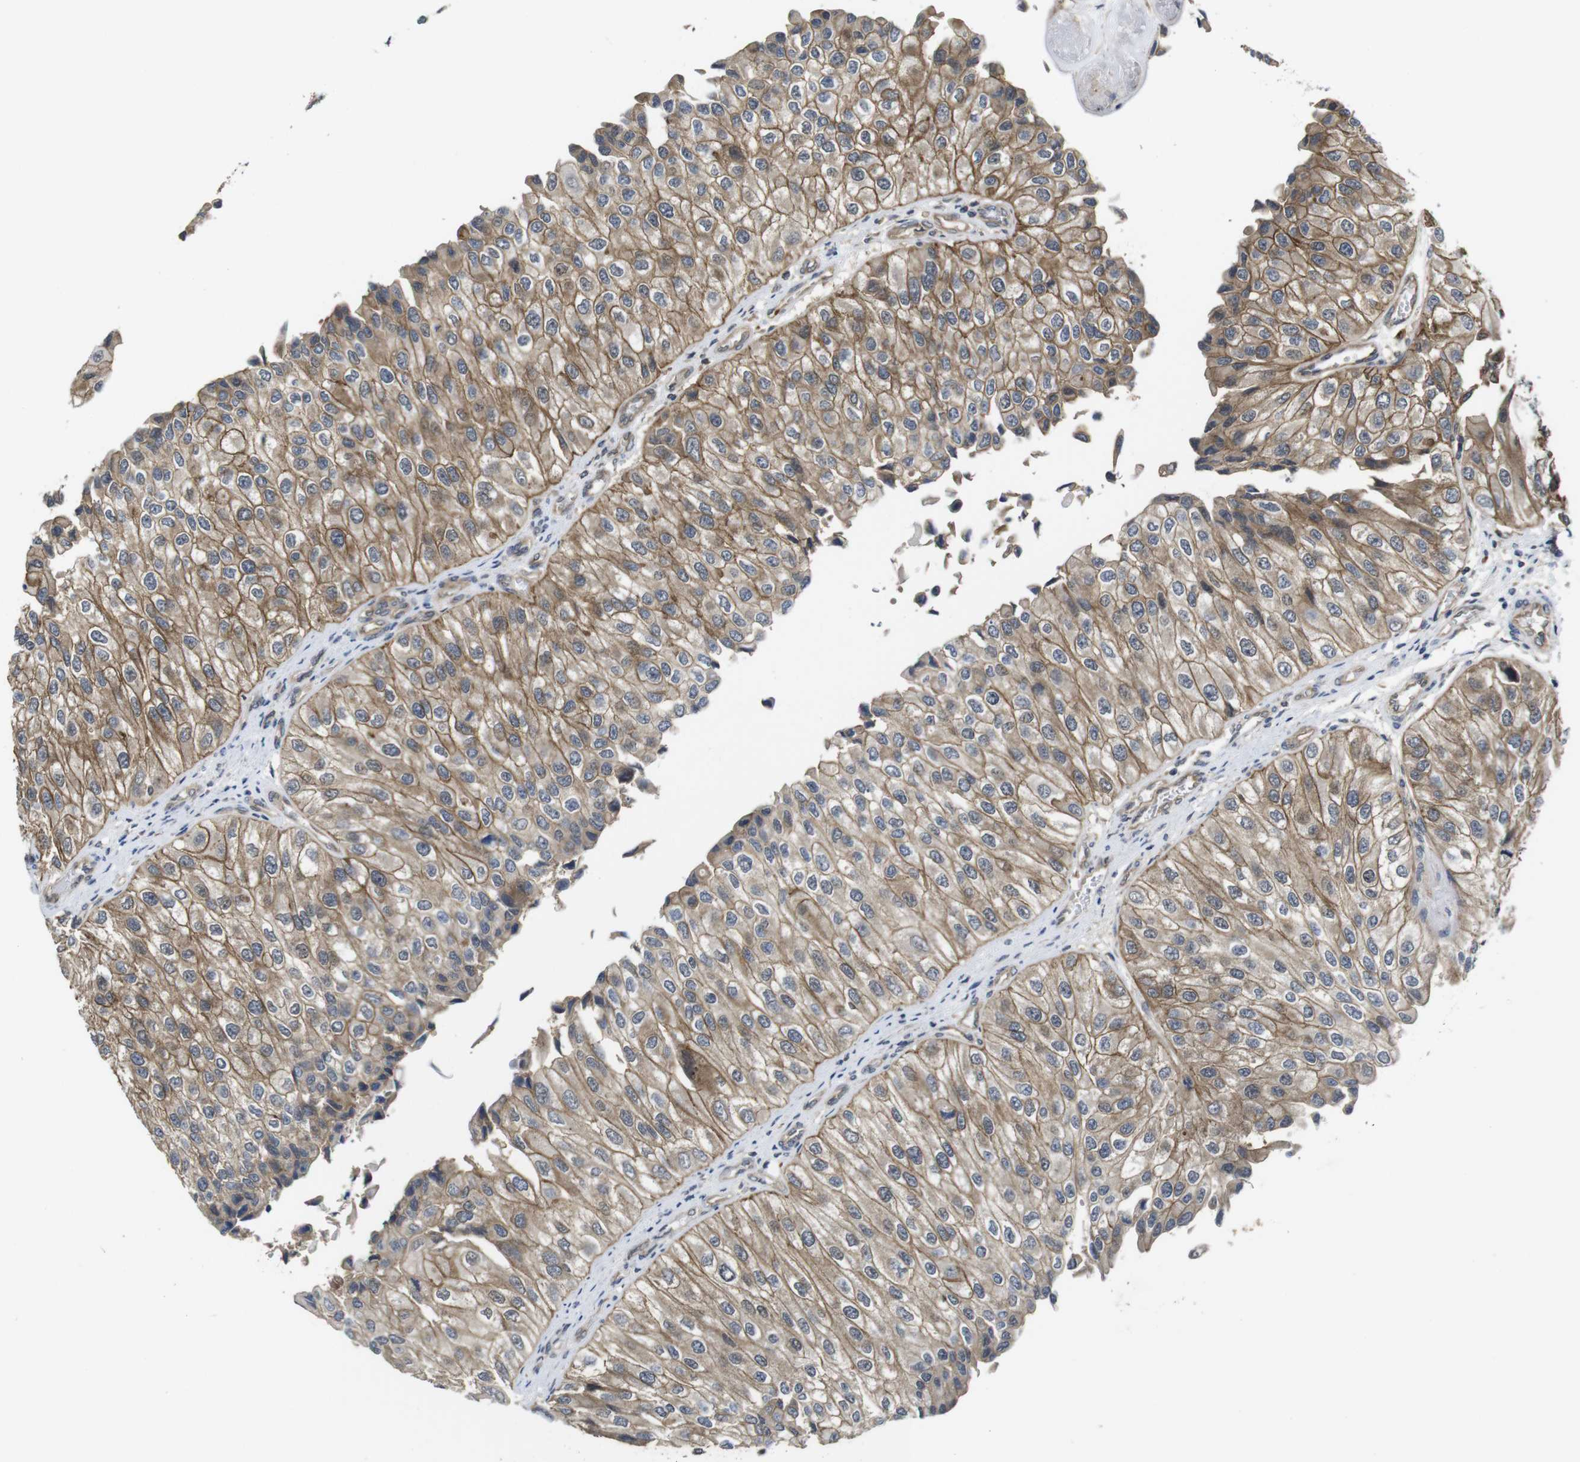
{"staining": {"intensity": "moderate", "quantity": ">75%", "location": "cytoplasmic/membranous"}, "tissue": "urothelial cancer", "cell_type": "Tumor cells", "image_type": "cancer", "snomed": [{"axis": "morphology", "description": "Urothelial carcinoma, High grade"}, {"axis": "topography", "description": "Kidney"}, {"axis": "topography", "description": "Urinary bladder"}], "caption": "A brown stain highlights moderate cytoplasmic/membranous positivity of a protein in urothelial cancer tumor cells. The protein of interest is shown in brown color, while the nuclei are stained blue.", "gene": "ZDHHC5", "patient": {"sex": "male", "age": 77}}